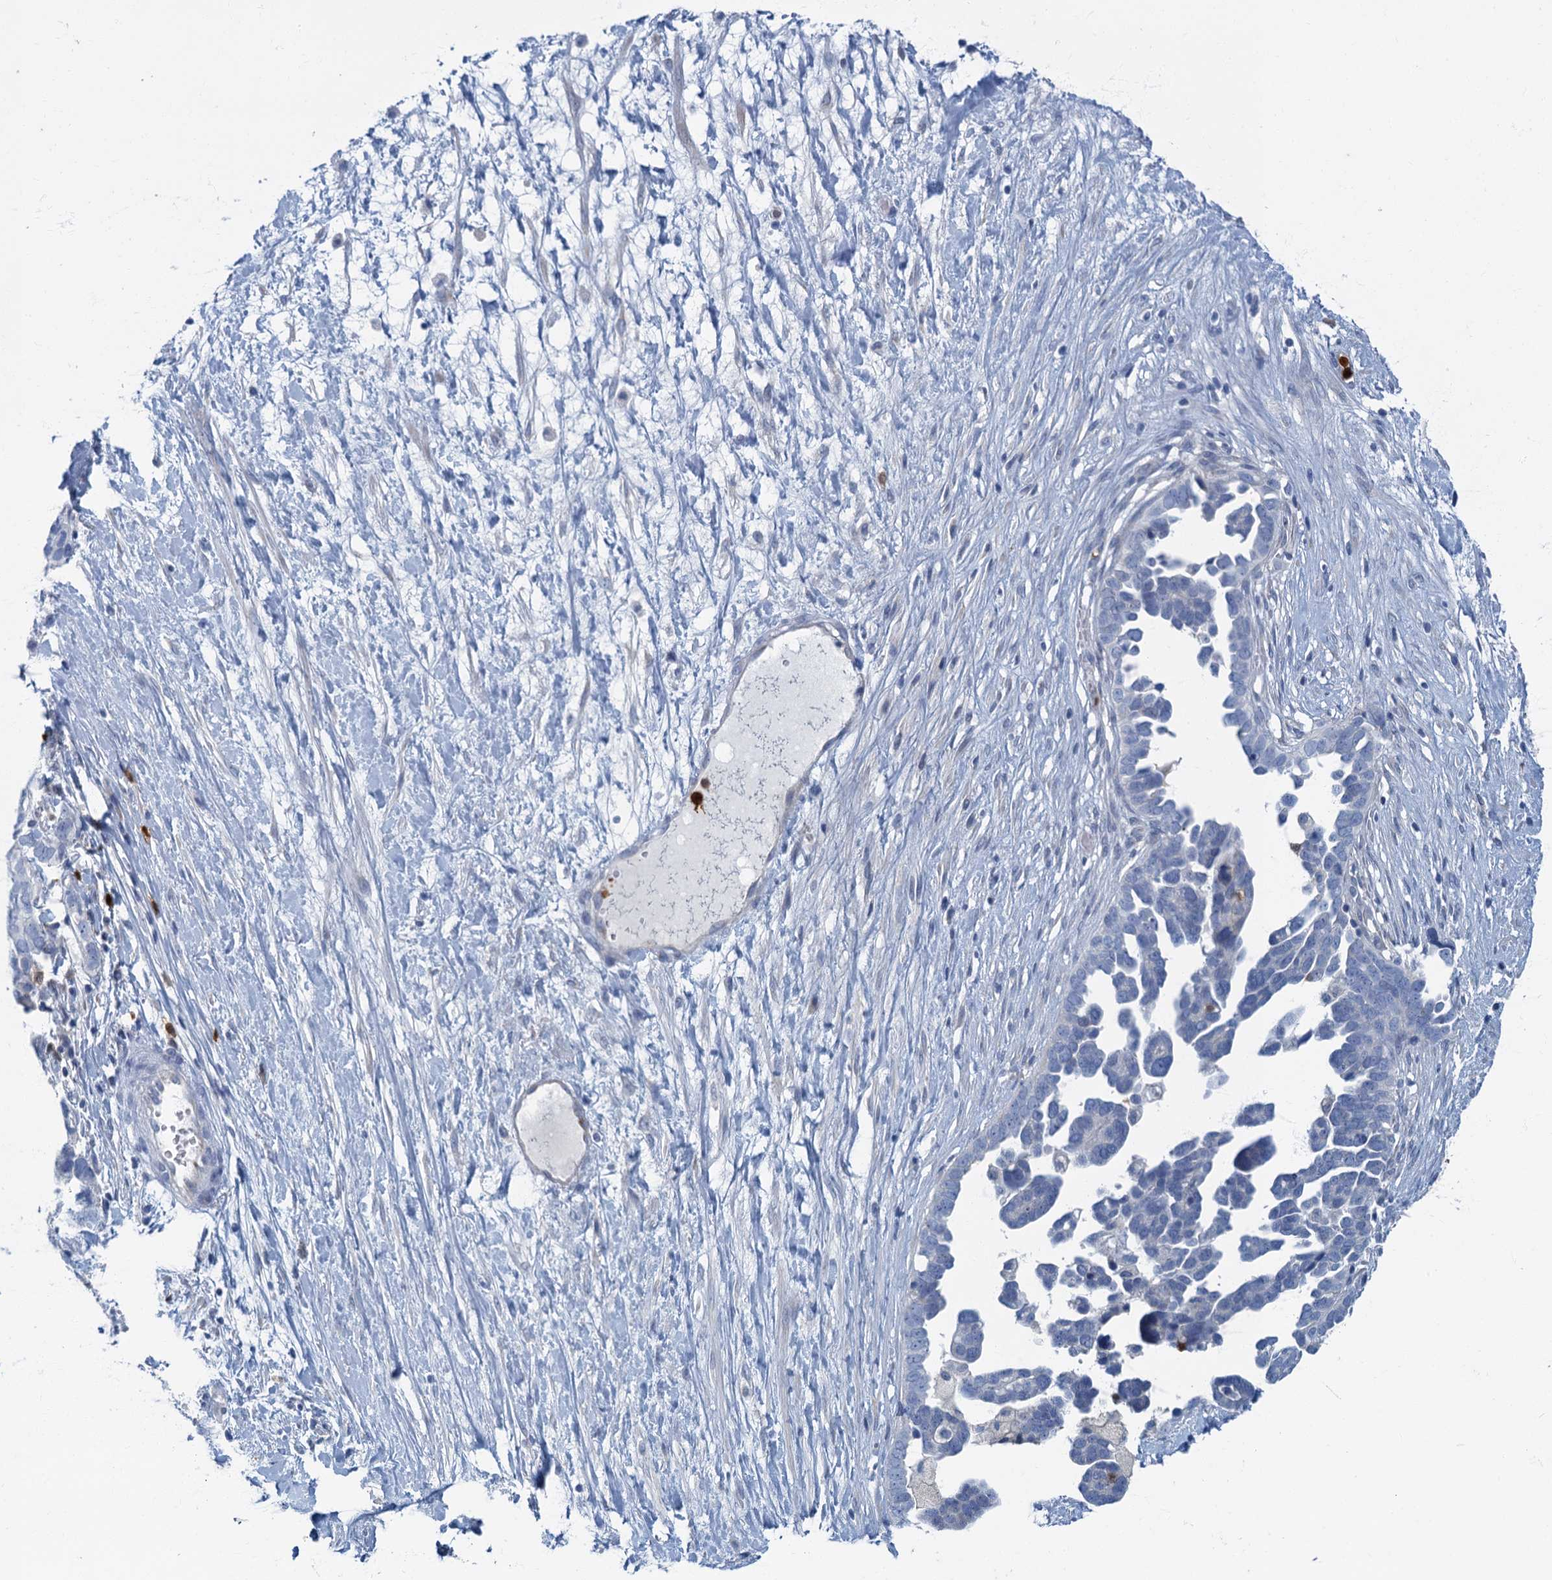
{"staining": {"intensity": "negative", "quantity": "none", "location": "none"}, "tissue": "ovarian cancer", "cell_type": "Tumor cells", "image_type": "cancer", "snomed": [{"axis": "morphology", "description": "Cystadenocarcinoma, serous, NOS"}, {"axis": "topography", "description": "Ovary"}], "caption": "DAB immunohistochemical staining of serous cystadenocarcinoma (ovarian) demonstrates no significant expression in tumor cells.", "gene": "ANKDD1A", "patient": {"sex": "female", "age": 54}}